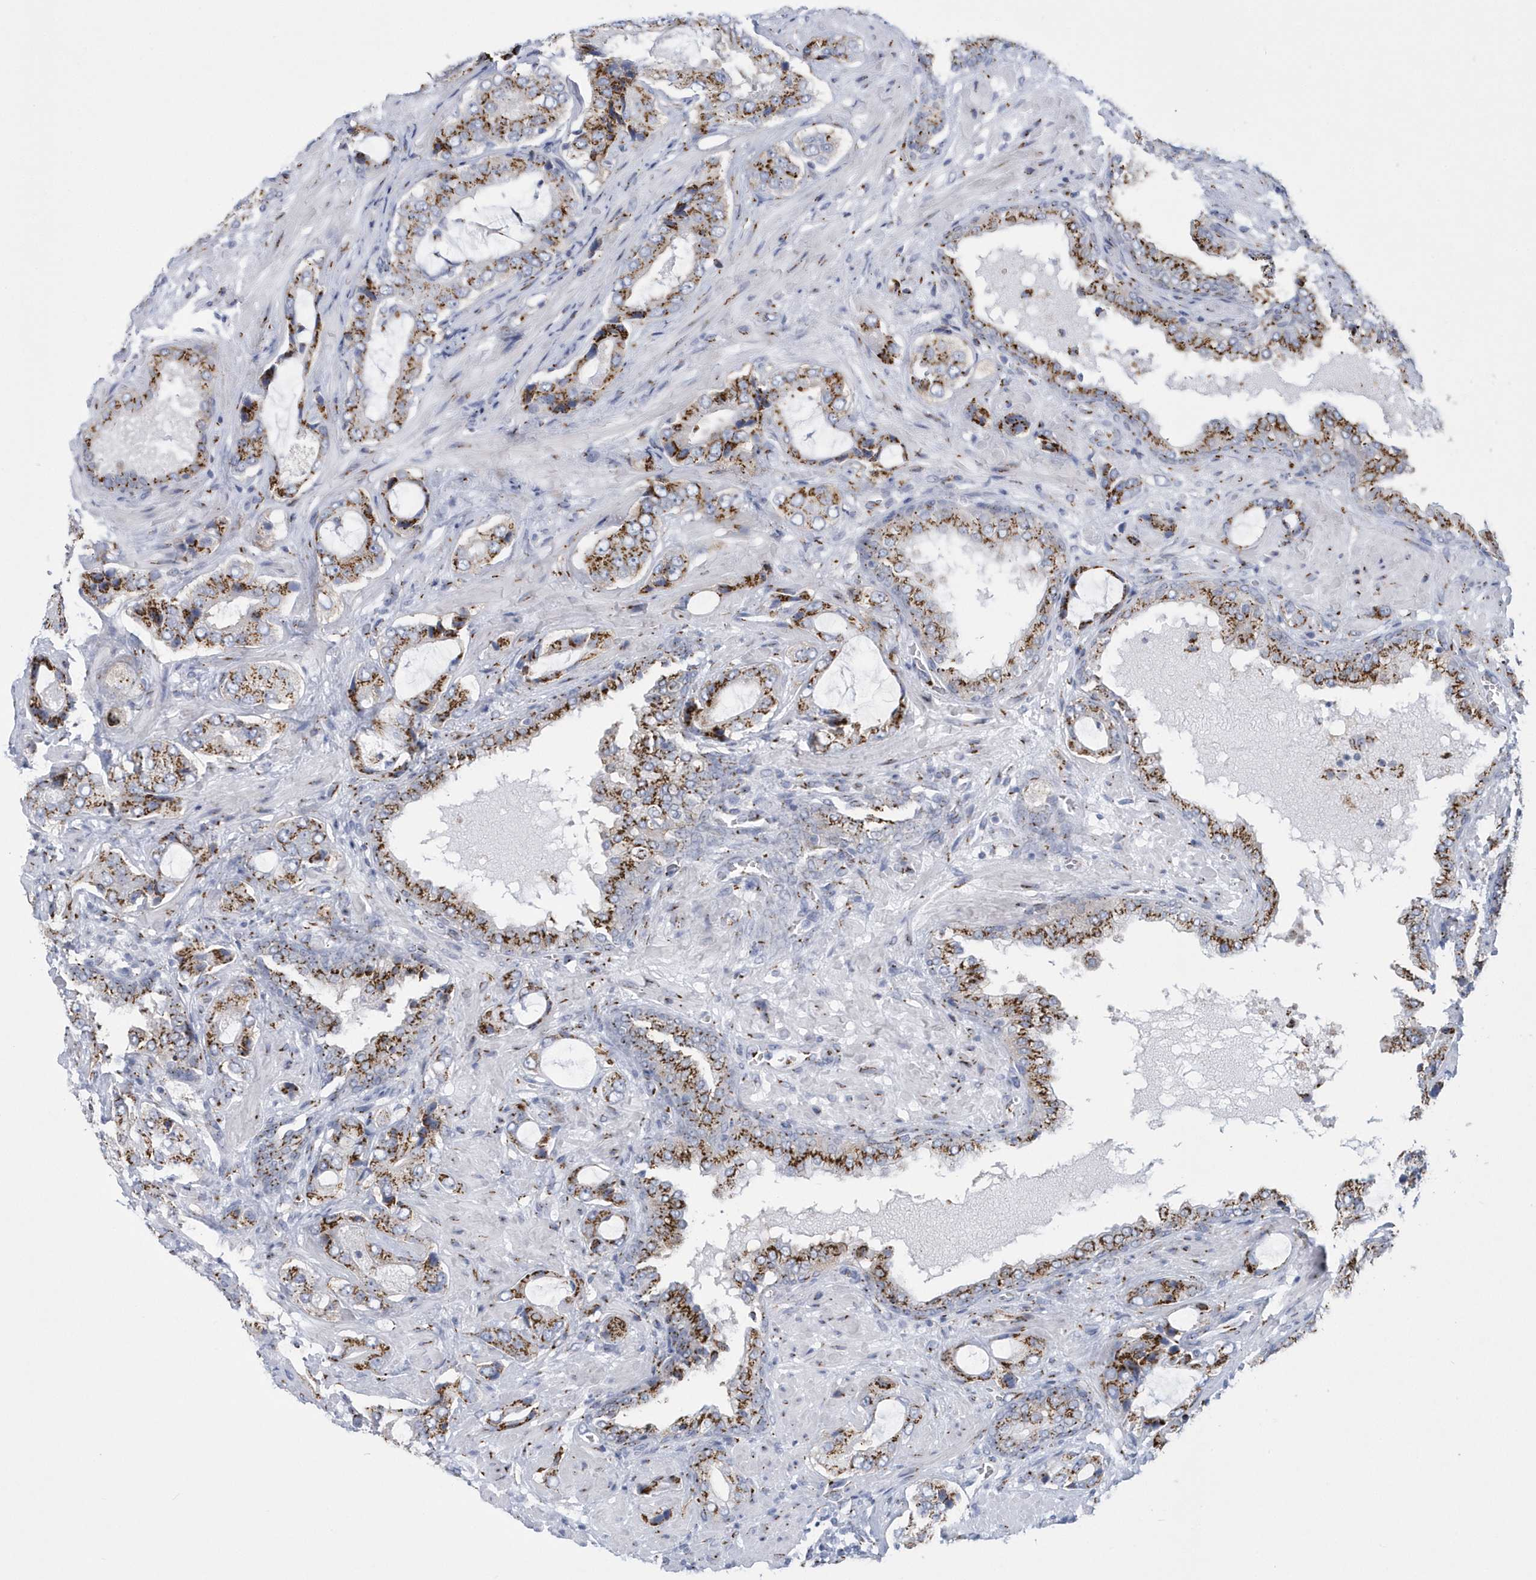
{"staining": {"intensity": "moderate", "quantity": ">75%", "location": "cytoplasmic/membranous"}, "tissue": "prostate cancer", "cell_type": "Tumor cells", "image_type": "cancer", "snomed": [{"axis": "morphology", "description": "Normal tissue, NOS"}, {"axis": "morphology", "description": "Adenocarcinoma, High grade"}, {"axis": "topography", "description": "Prostate"}, {"axis": "topography", "description": "Peripheral nerve tissue"}], "caption": "Brown immunohistochemical staining in human adenocarcinoma (high-grade) (prostate) demonstrates moderate cytoplasmic/membranous expression in about >75% of tumor cells.", "gene": "SLX9", "patient": {"sex": "male", "age": 59}}